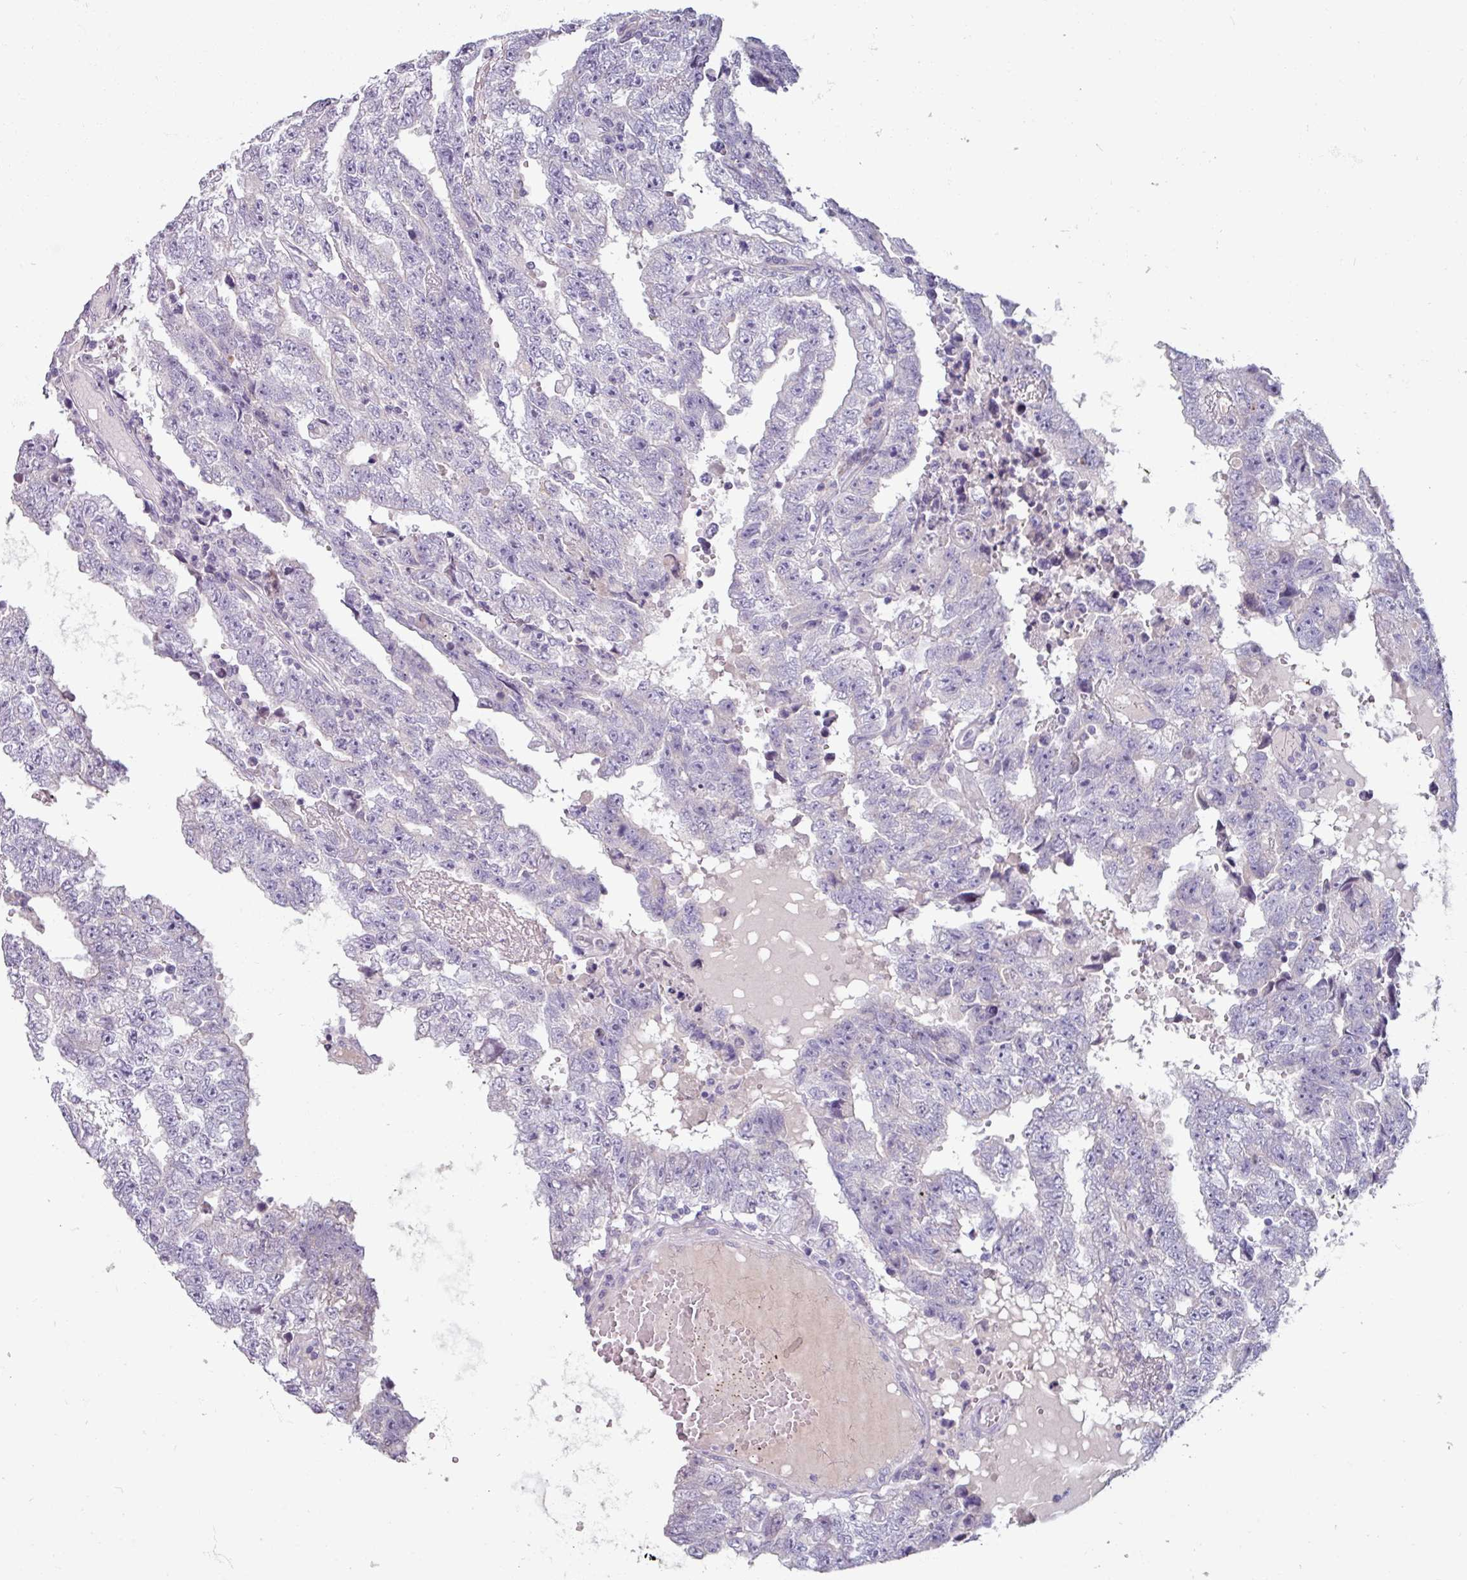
{"staining": {"intensity": "negative", "quantity": "none", "location": "none"}, "tissue": "testis cancer", "cell_type": "Tumor cells", "image_type": "cancer", "snomed": [{"axis": "morphology", "description": "Carcinoma, Embryonal, NOS"}, {"axis": "topography", "description": "Testis"}], "caption": "High magnification brightfield microscopy of testis cancer stained with DAB (brown) and counterstained with hematoxylin (blue): tumor cells show no significant positivity. Nuclei are stained in blue.", "gene": "SMIM11", "patient": {"sex": "male", "age": 25}}